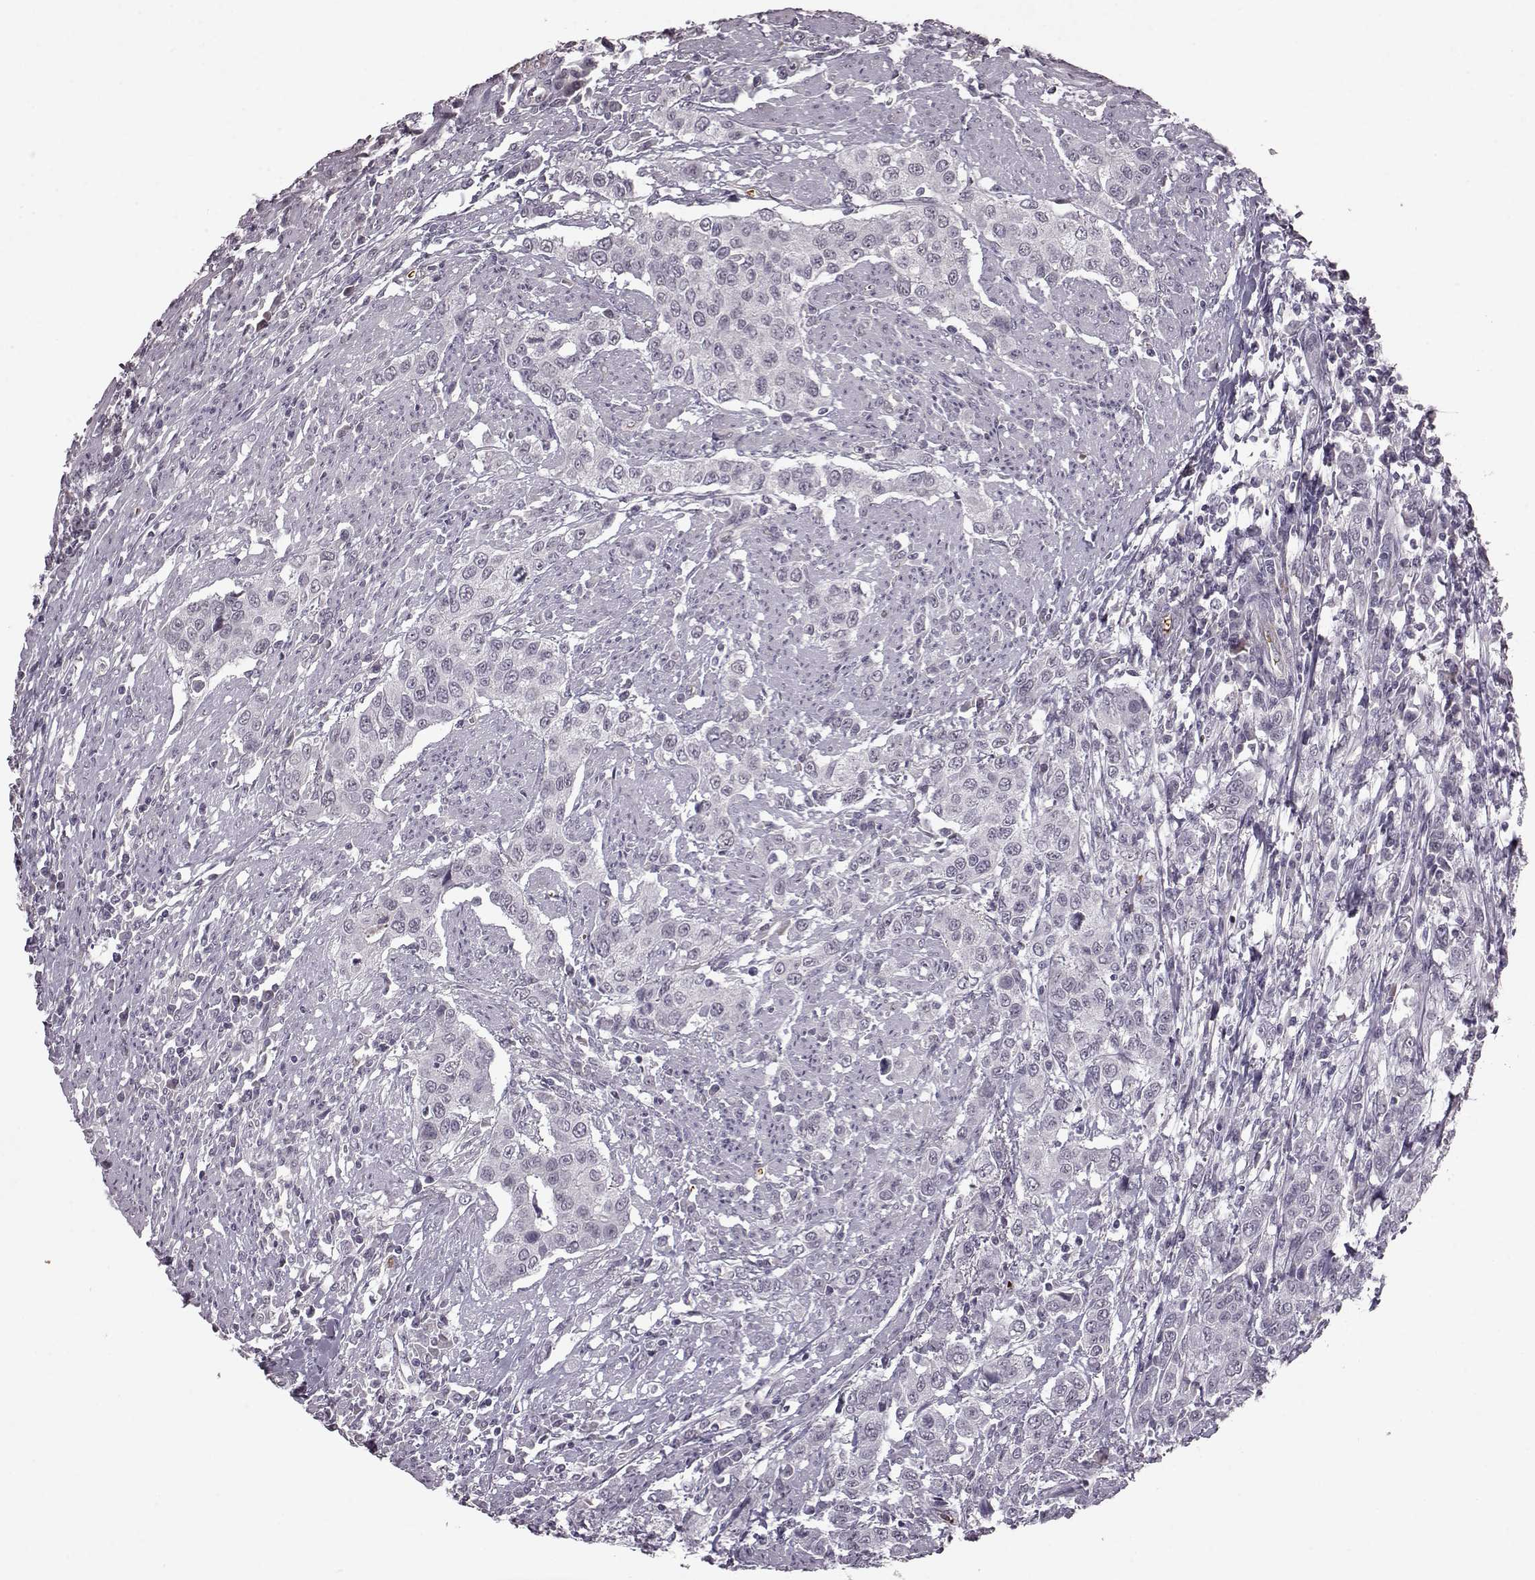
{"staining": {"intensity": "negative", "quantity": "none", "location": "none"}, "tissue": "urothelial cancer", "cell_type": "Tumor cells", "image_type": "cancer", "snomed": [{"axis": "morphology", "description": "Urothelial carcinoma, High grade"}, {"axis": "topography", "description": "Urinary bladder"}], "caption": "This is a micrograph of immunohistochemistry staining of high-grade urothelial carcinoma, which shows no expression in tumor cells.", "gene": "PROP1", "patient": {"sex": "female", "age": 58}}